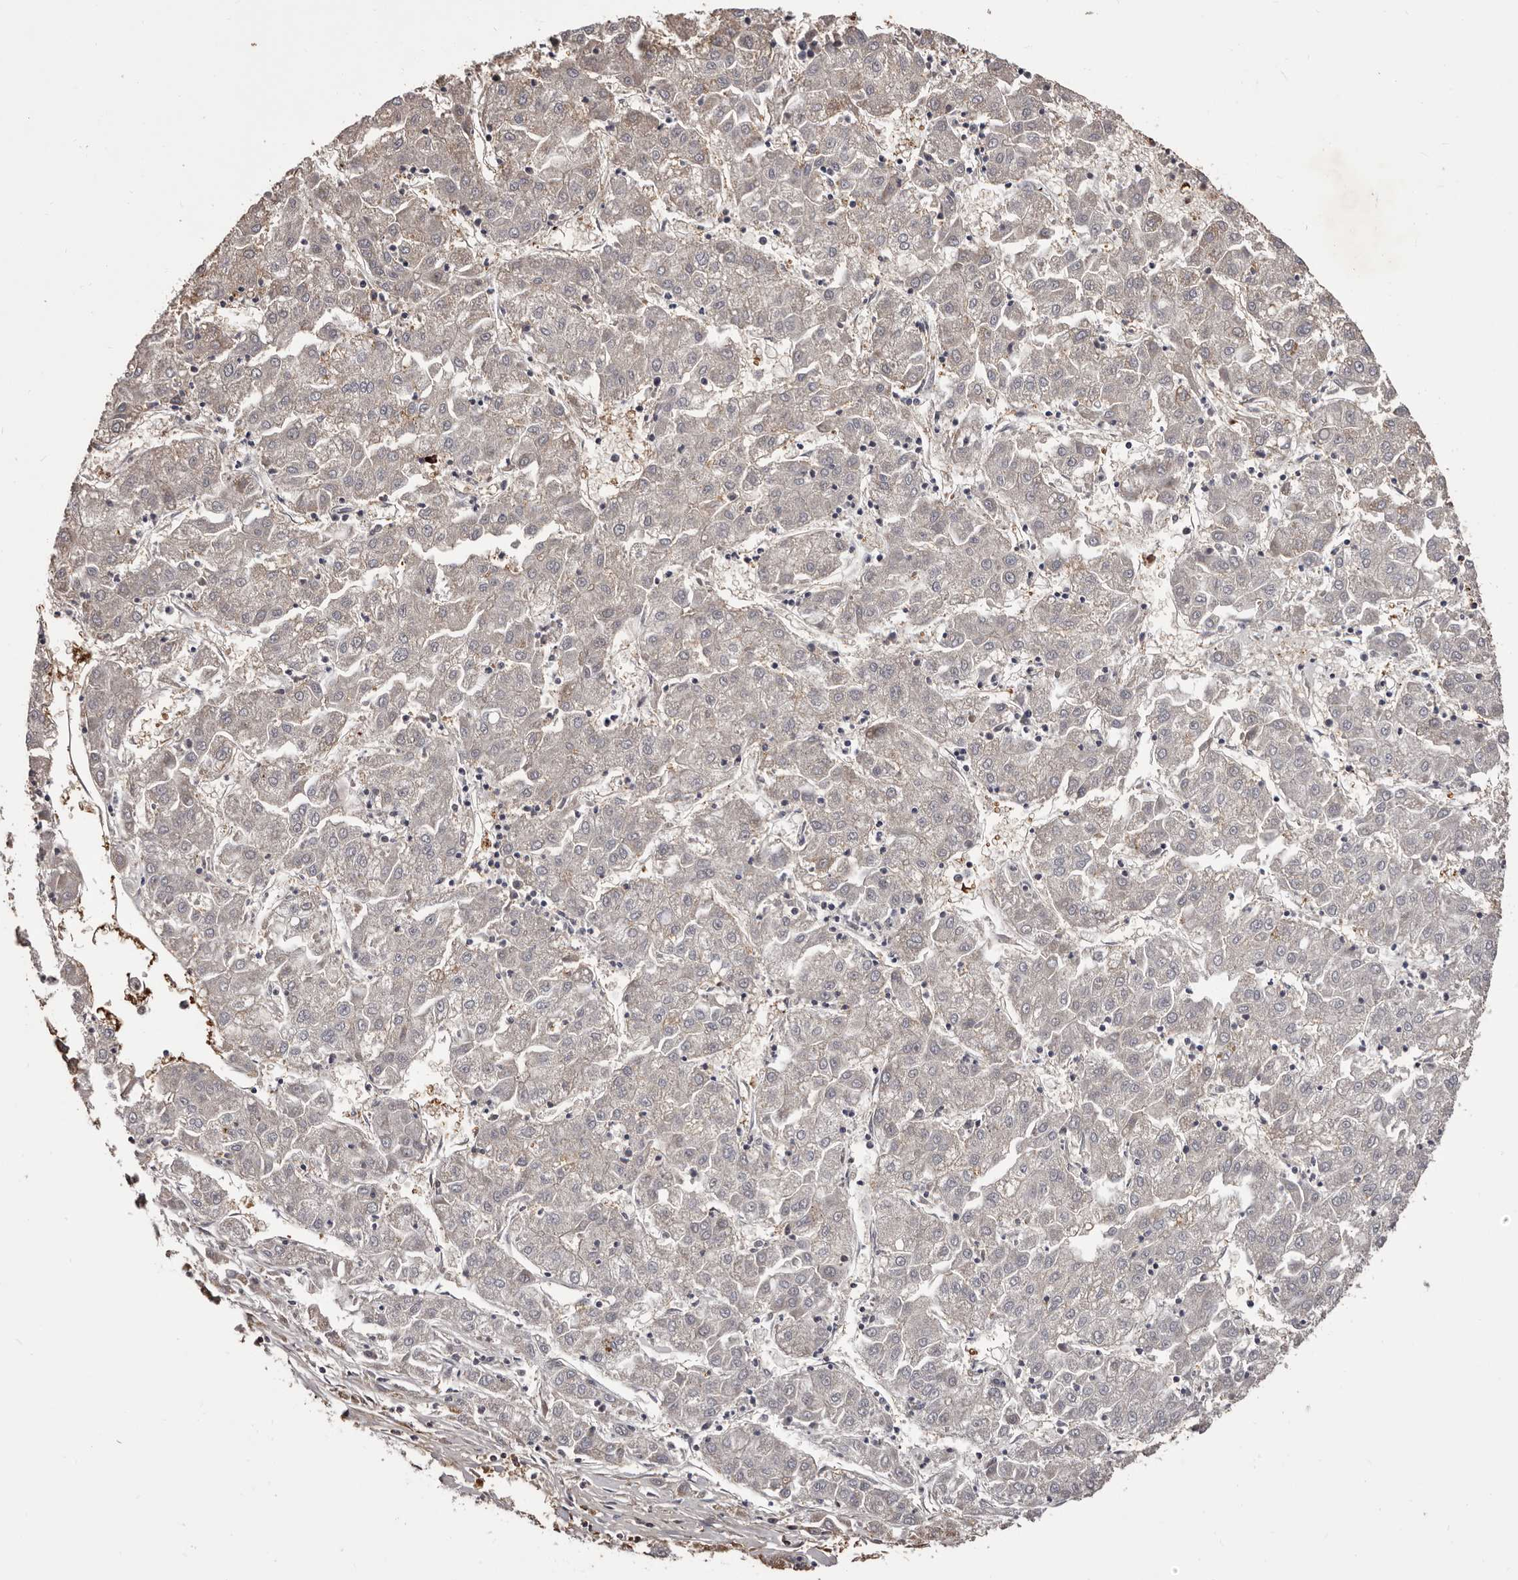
{"staining": {"intensity": "negative", "quantity": "none", "location": "none"}, "tissue": "liver cancer", "cell_type": "Tumor cells", "image_type": "cancer", "snomed": [{"axis": "morphology", "description": "Carcinoma, Hepatocellular, NOS"}, {"axis": "topography", "description": "Liver"}], "caption": "High power microscopy micrograph of an immunohistochemistry photomicrograph of liver cancer (hepatocellular carcinoma), revealing no significant expression in tumor cells.", "gene": "PEG10", "patient": {"sex": "male", "age": 72}}